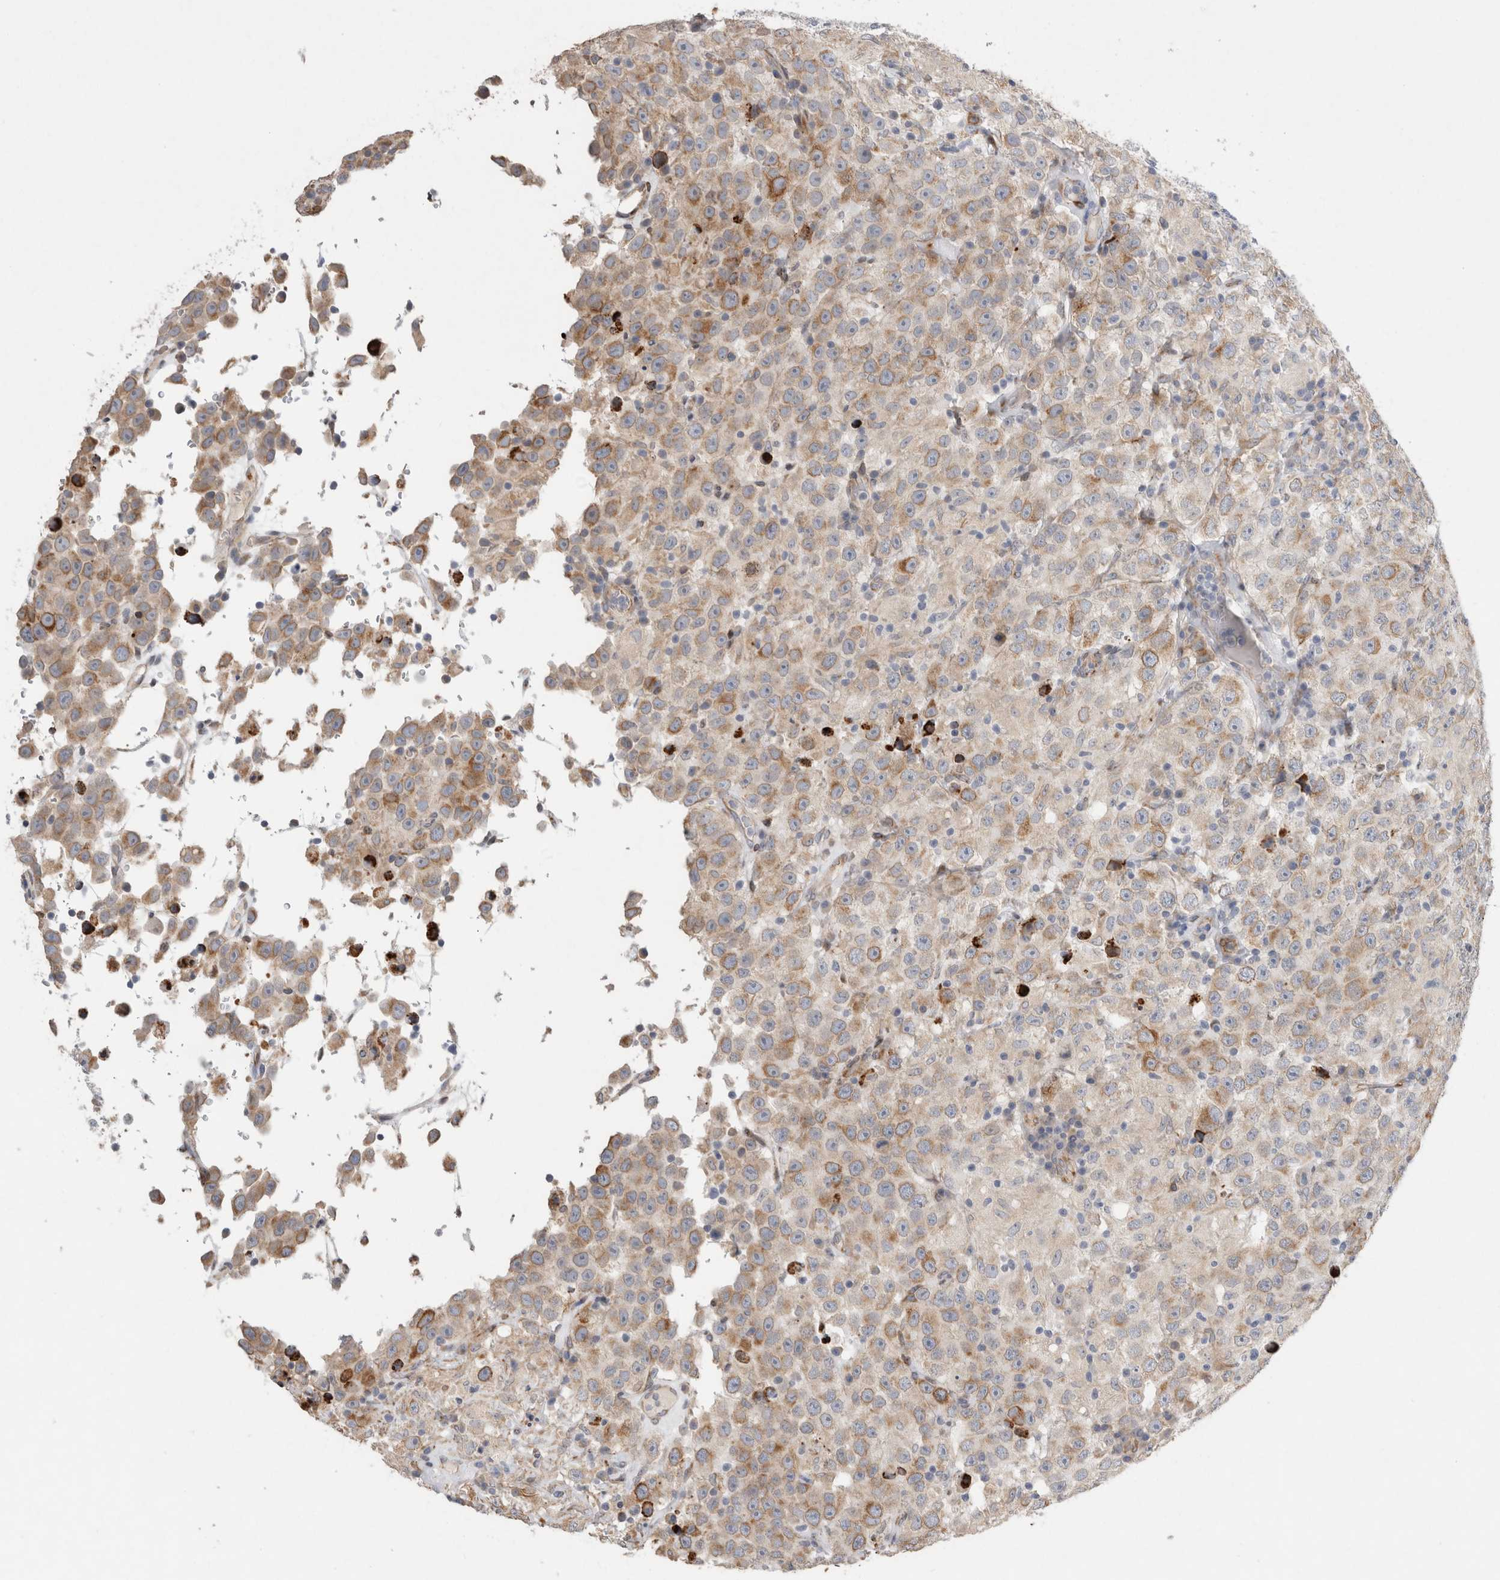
{"staining": {"intensity": "weak", "quantity": "25%-75%", "location": "cytoplasmic/membranous"}, "tissue": "testis cancer", "cell_type": "Tumor cells", "image_type": "cancer", "snomed": [{"axis": "morphology", "description": "Seminoma, NOS"}, {"axis": "topography", "description": "Testis"}], "caption": "Immunohistochemistry (IHC) photomicrograph of neoplastic tissue: testis seminoma stained using immunohistochemistry reveals low levels of weak protein expression localized specifically in the cytoplasmic/membranous of tumor cells, appearing as a cytoplasmic/membranous brown color.", "gene": "TRMT9B", "patient": {"sex": "male", "age": 41}}